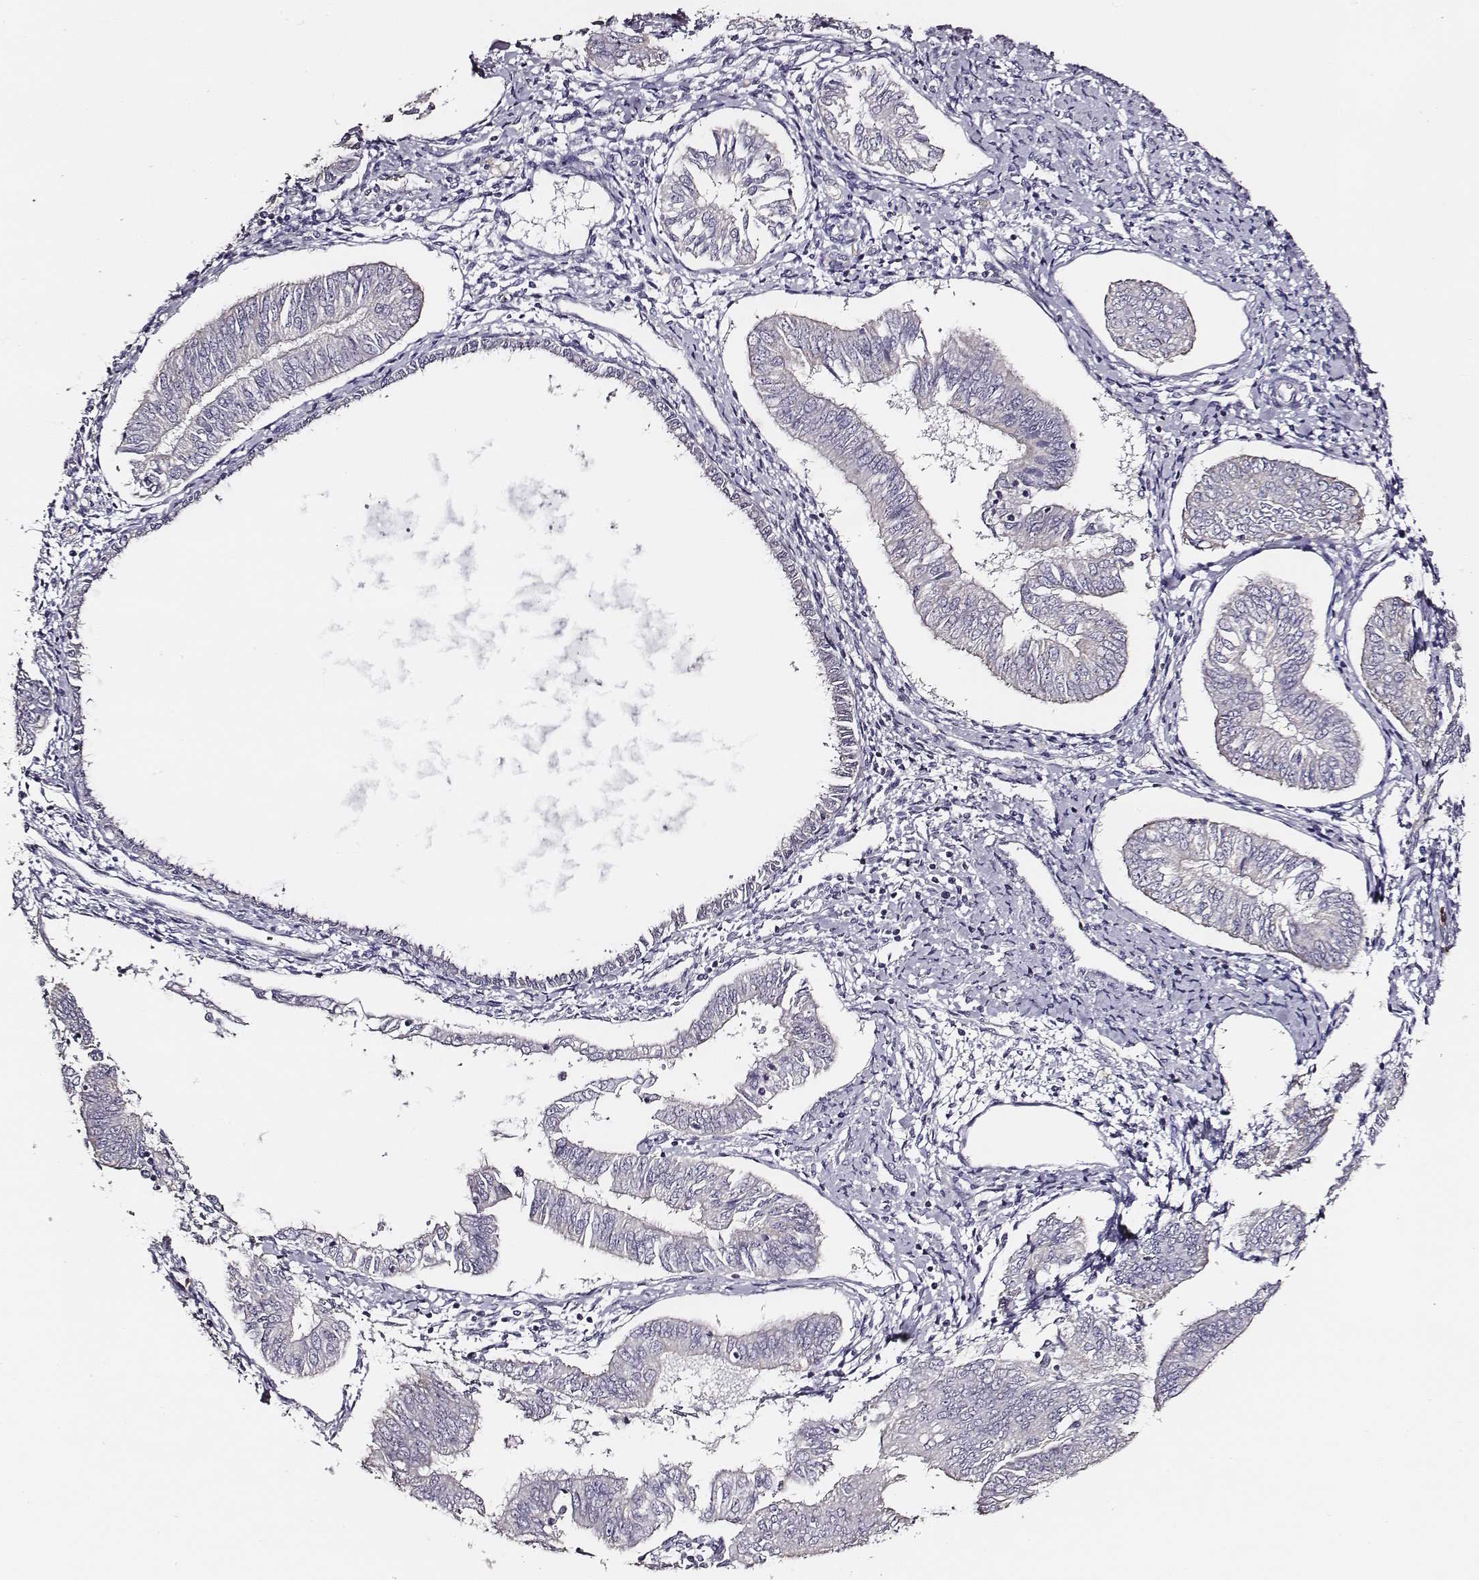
{"staining": {"intensity": "negative", "quantity": "none", "location": "none"}, "tissue": "endometrial cancer", "cell_type": "Tumor cells", "image_type": "cancer", "snomed": [{"axis": "morphology", "description": "Adenocarcinoma, NOS"}, {"axis": "topography", "description": "Endometrium"}], "caption": "Adenocarcinoma (endometrial) was stained to show a protein in brown. There is no significant expression in tumor cells.", "gene": "AADAT", "patient": {"sex": "female", "age": 58}}